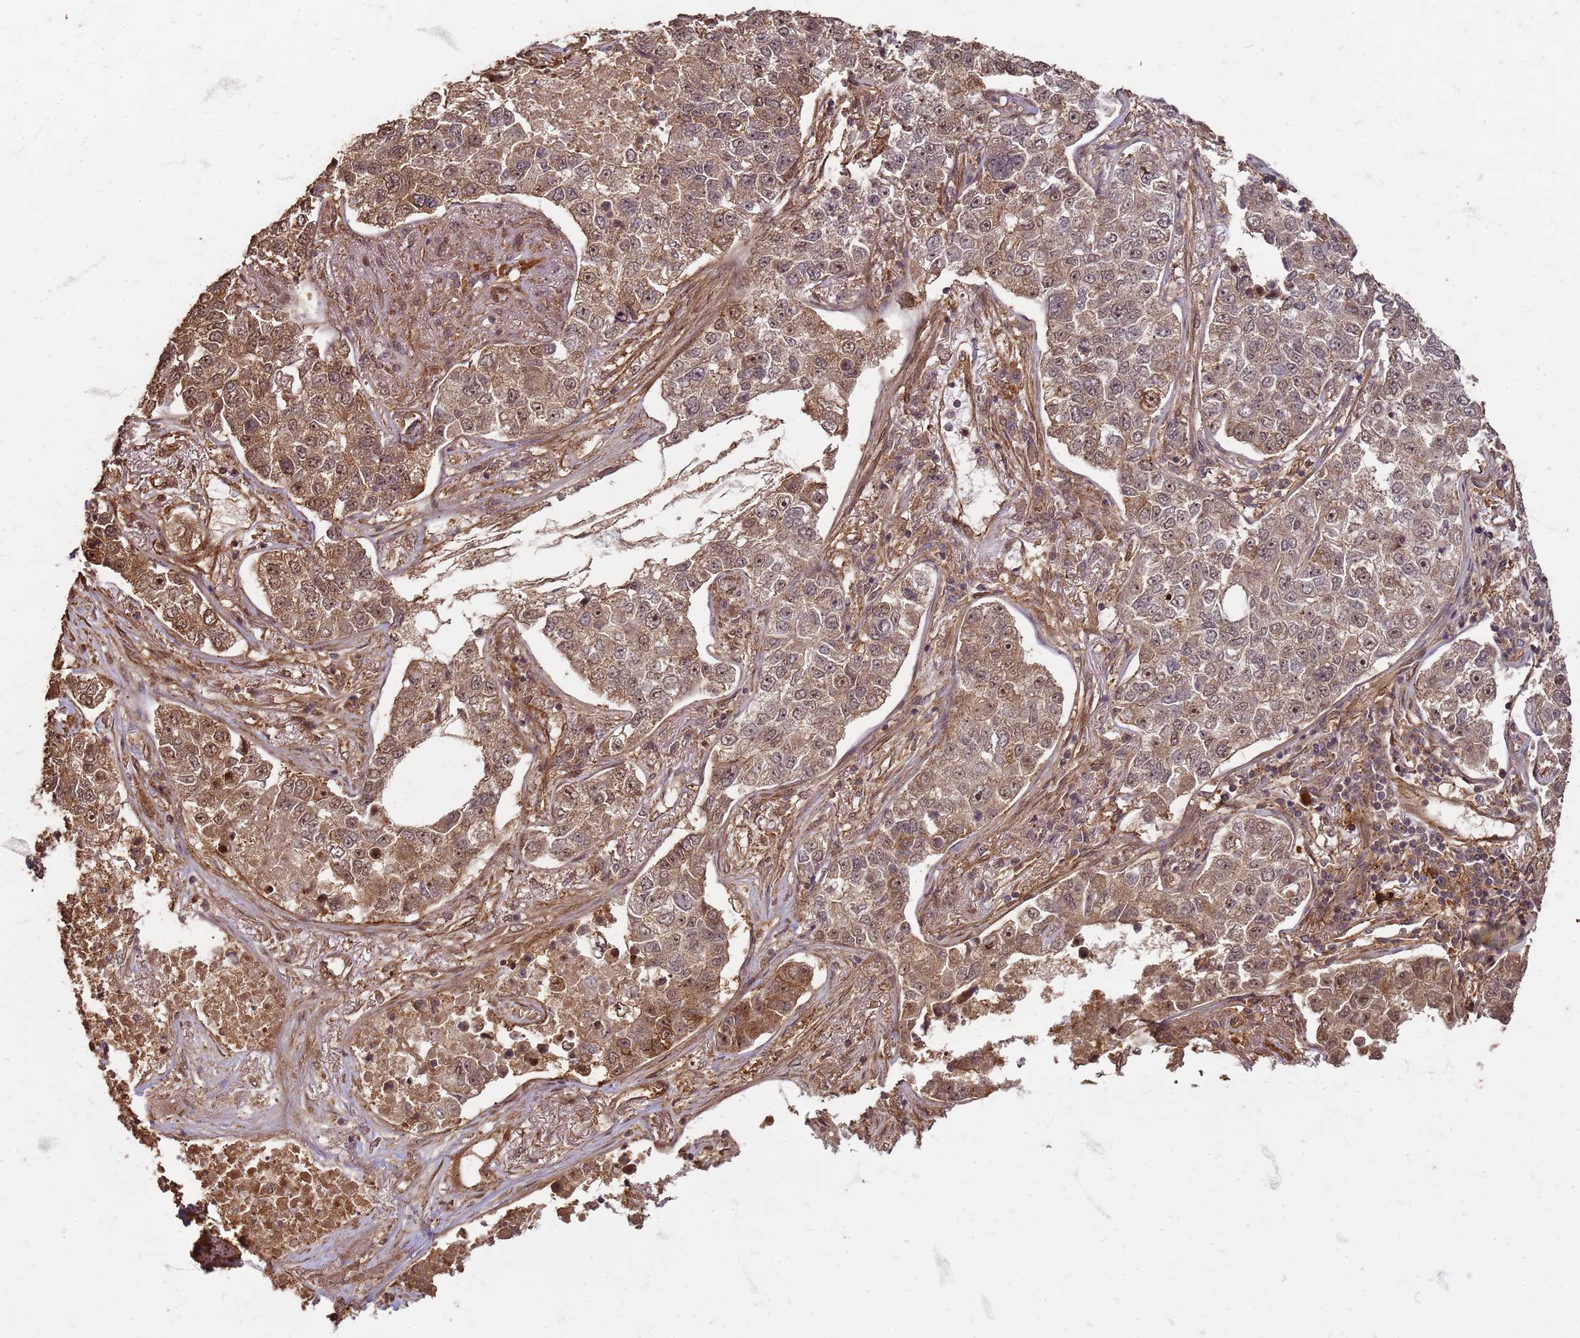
{"staining": {"intensity": "moderate", "quantity": ">75%", "location": "cytoplasmic/membranous,nuclear"}, "tissue": "lung cancer", "cell_type": "Tumor cells", "image_type": "cancer", "snomed": [{"axis": "morphology", "description": "Adenocarcinoma, NOS"}, {"axis": "topography", "description": "Lung"}], "caption": "Protein staining of adenocarcinoma (lung) tissue displays moderate cytoplasmic/membranous and nuclear staining in about >75% of tumor cells. (brown staining indicates protein expression, while blue staining denotes nuclei).", "gene": "KIF26A", "patient": {"sex": "male", "age": 49}}